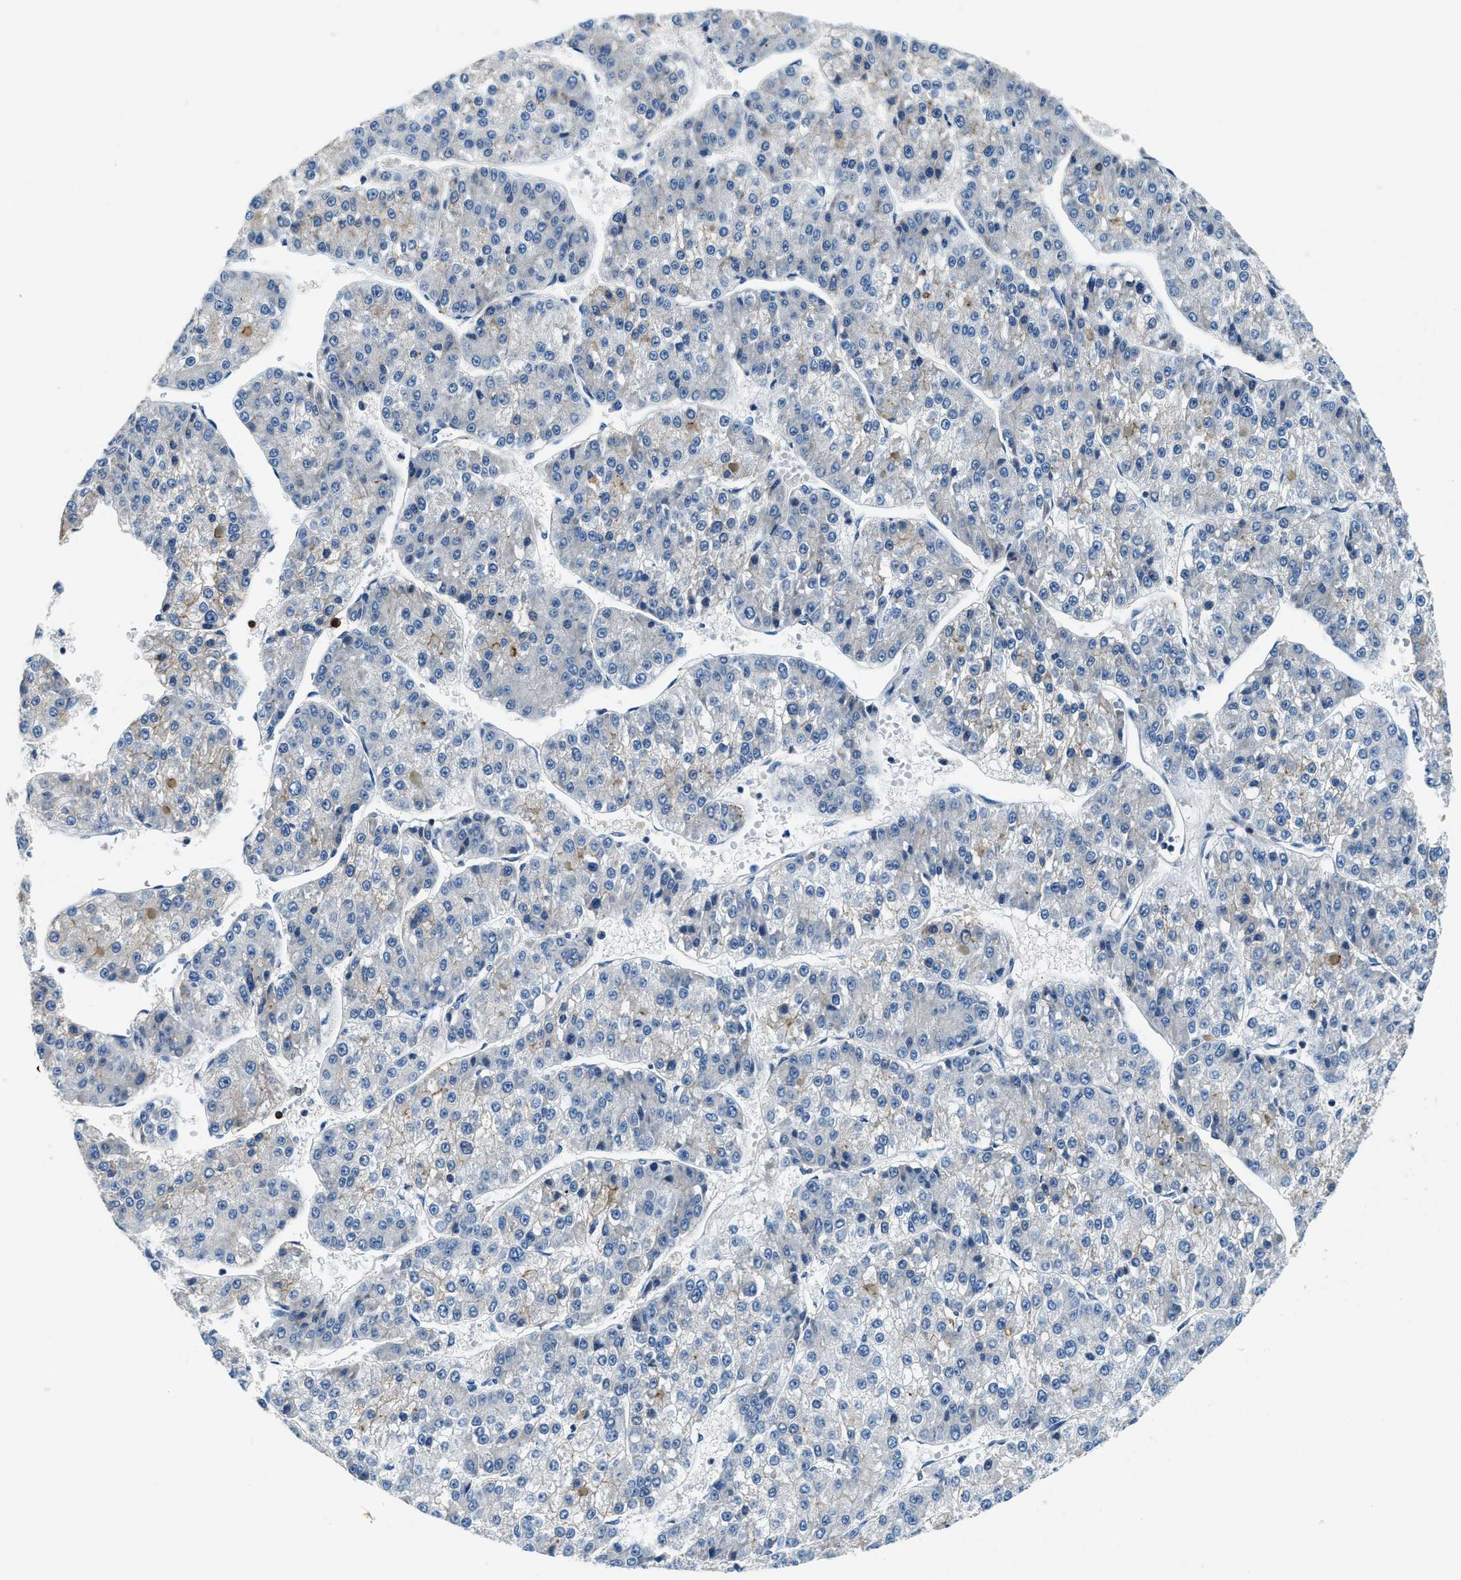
{"staining": {"intensity": "negative", "quantity": "none", "location": "none"}, "tissue": "liver cancer", "cell_type": "Tumor cells", "image_type": "cancer", "snomed": [{"axis": "morphology", "description": "Carcinoma, Hepatocellular, NOS"}, {"axis": "topography", "description": "Liver"}], "caption": "Immunohistochemistry (IHC) image of neoplastic tissue: liver cancer (hepatocellular carcinoma) stained with DAB (3,3'-diaminobenzidine) shows no significant protein expression in tumor cells.", "gene": "MYO1G", "patient": {"sex": "female", "age": 73}}